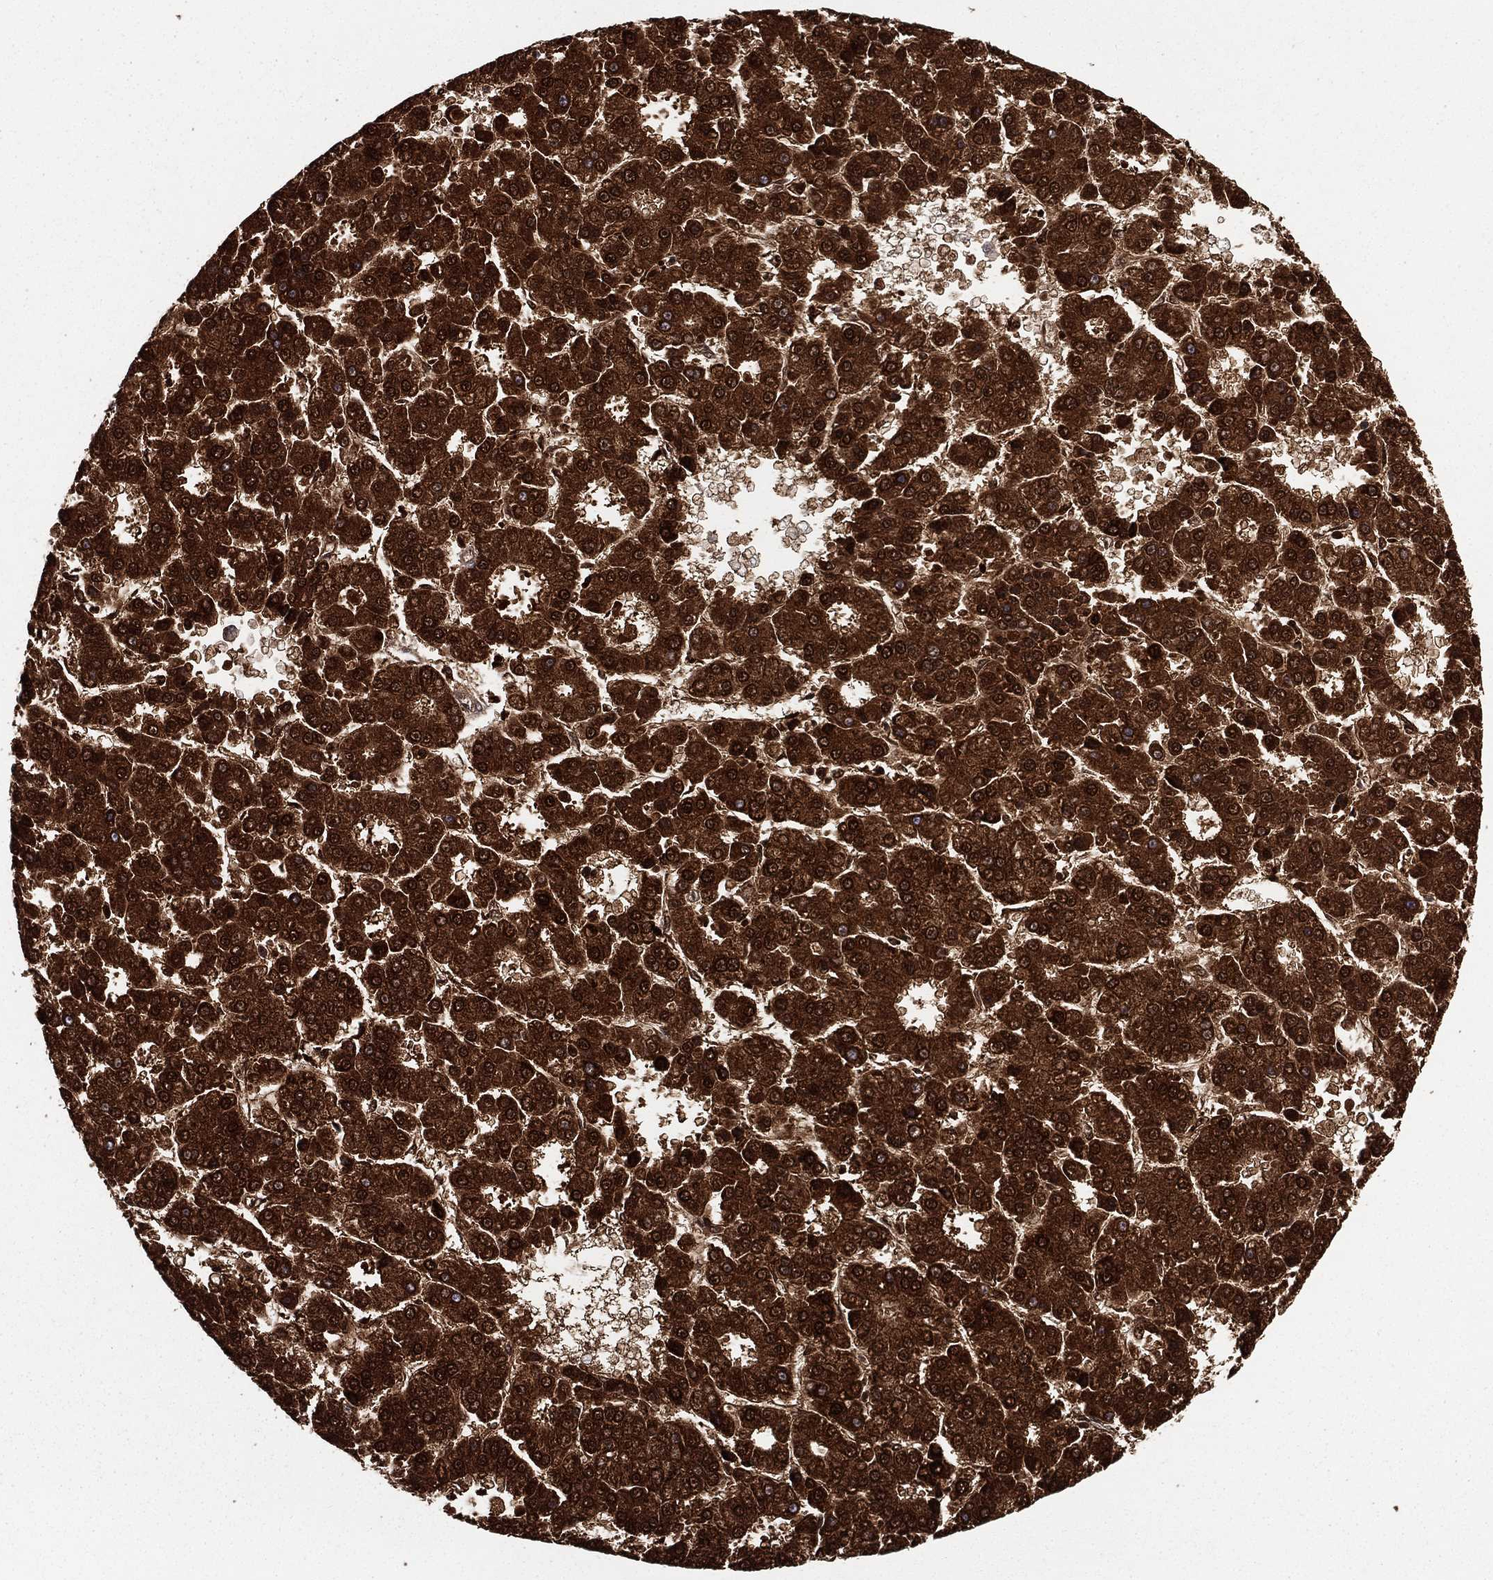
{"staining": {"intensity": "strong", "quantity": ">75%", "location": "cytoplasmic/membranous"}, "tissue": "liver cancer", "cell_type": "Tumor cells", "image_type": "cancer", "snomed": [{"axis": "morphology", "description": "Carcinoma, Hepatocellular, NOS"}, {"axis": "topography", "description": "Liver"}], "caption": "Hepatocellular carcinoma (liver) stained for a protein reveals strong cytoplasmic/membranous positivity in tumor cells. (Stains: DAB in brown, nuclei in blue, Microscopy: brightfield microscopy at high magnification).", "gene": "HADH", "patient": {"sex": "male", "age": 70}}